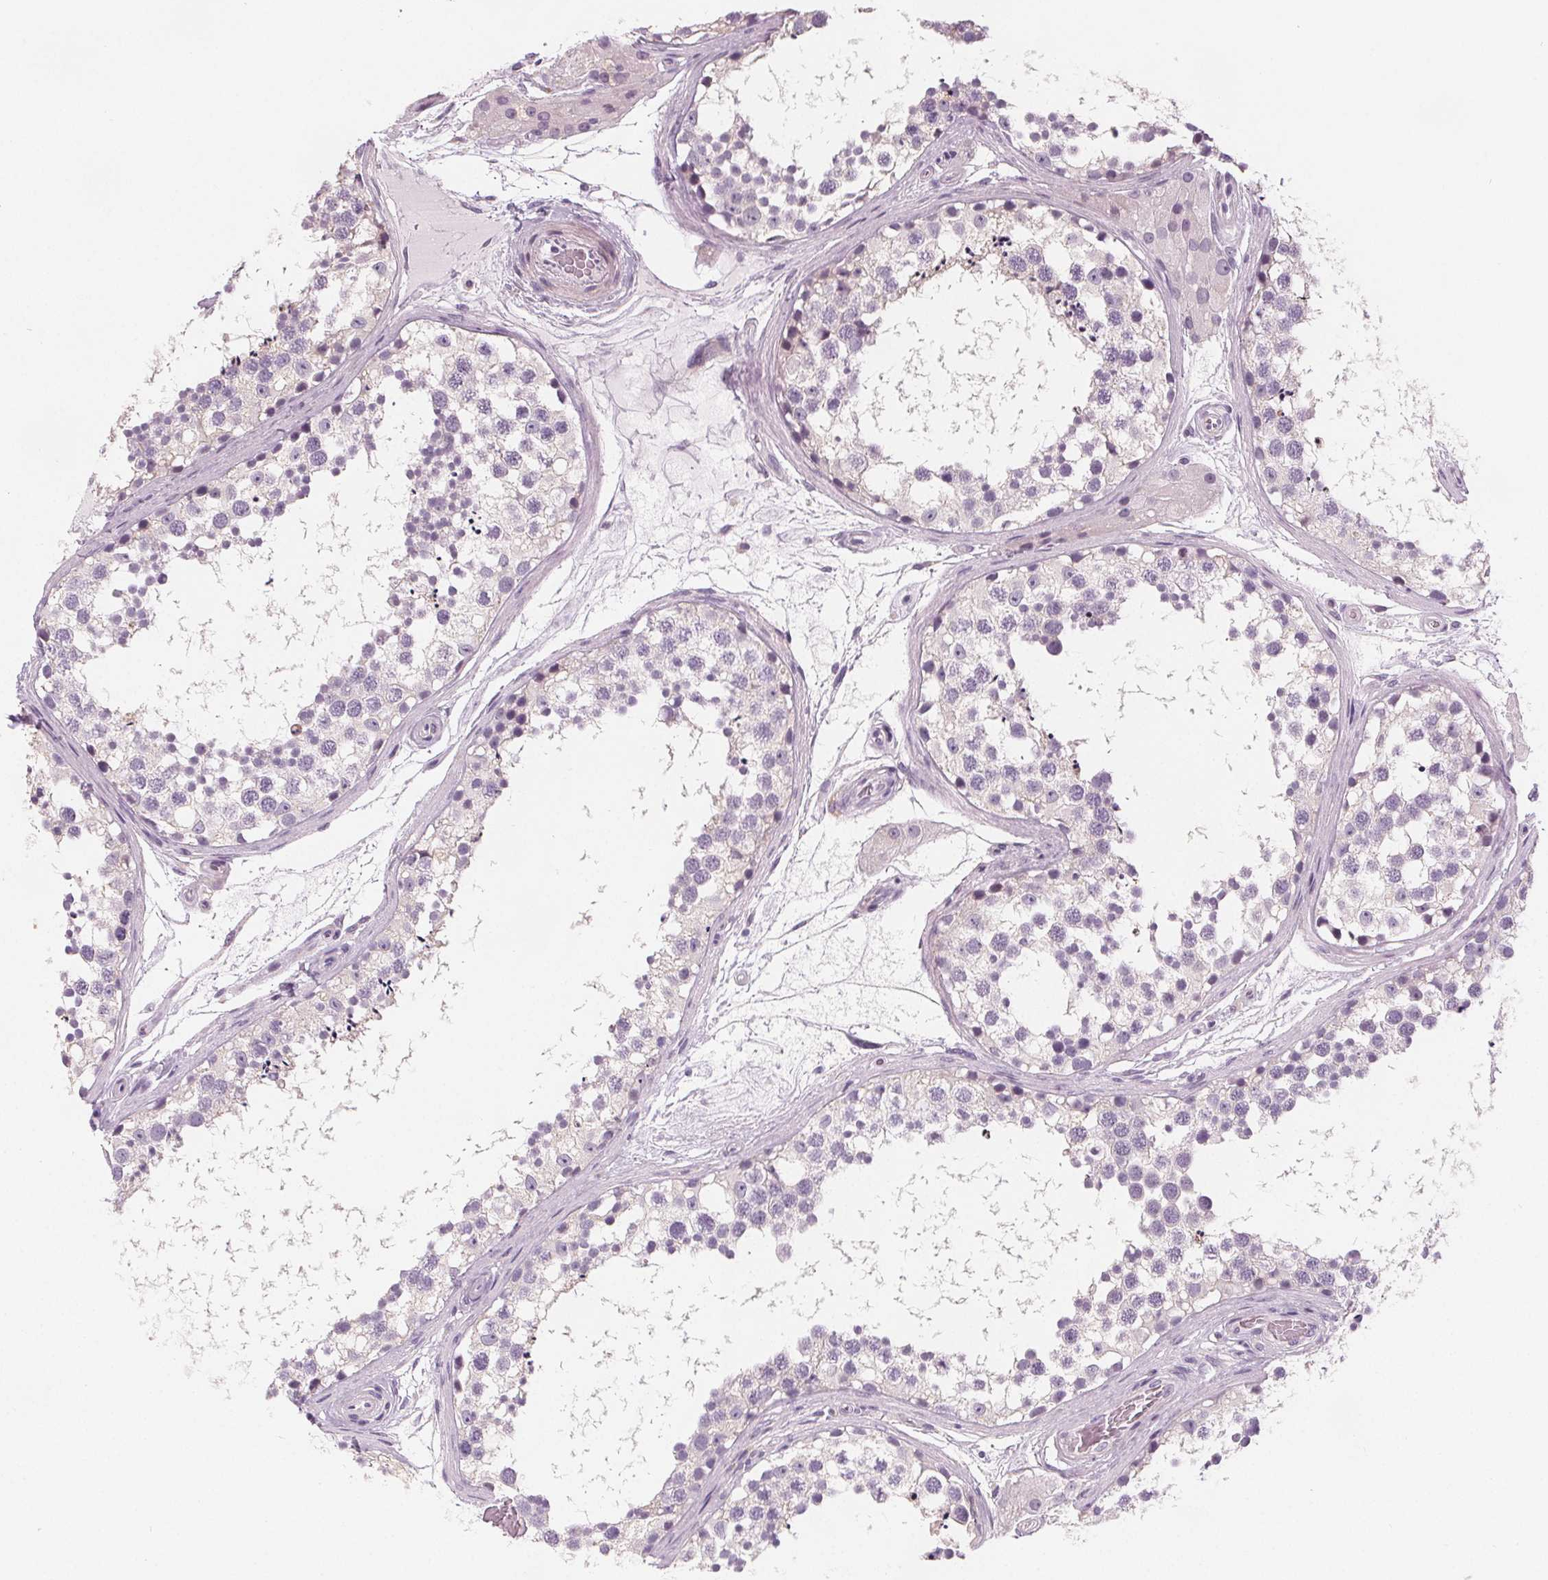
{"staining": {"intensity": "negative", "quantity": "none", "location": "none"}, "tissue": "testis", "cell_type": "Cells in seminiferous ducts", "image_type": "normal", "snomed": [{"axis": "morphology", "description": "Normal tissue, NOS"}, {"axis": "morphology", "description": "Seminoma, NOS"}, {"axis": "topography", "description": "Testis"}], "caption": "Benign testis was stained to show a protein in brown. There is no significant positivity in cells in seminiferous ducts.", "gene": "SLC5A12", "patient": {"sex": "male", "age": 65}}